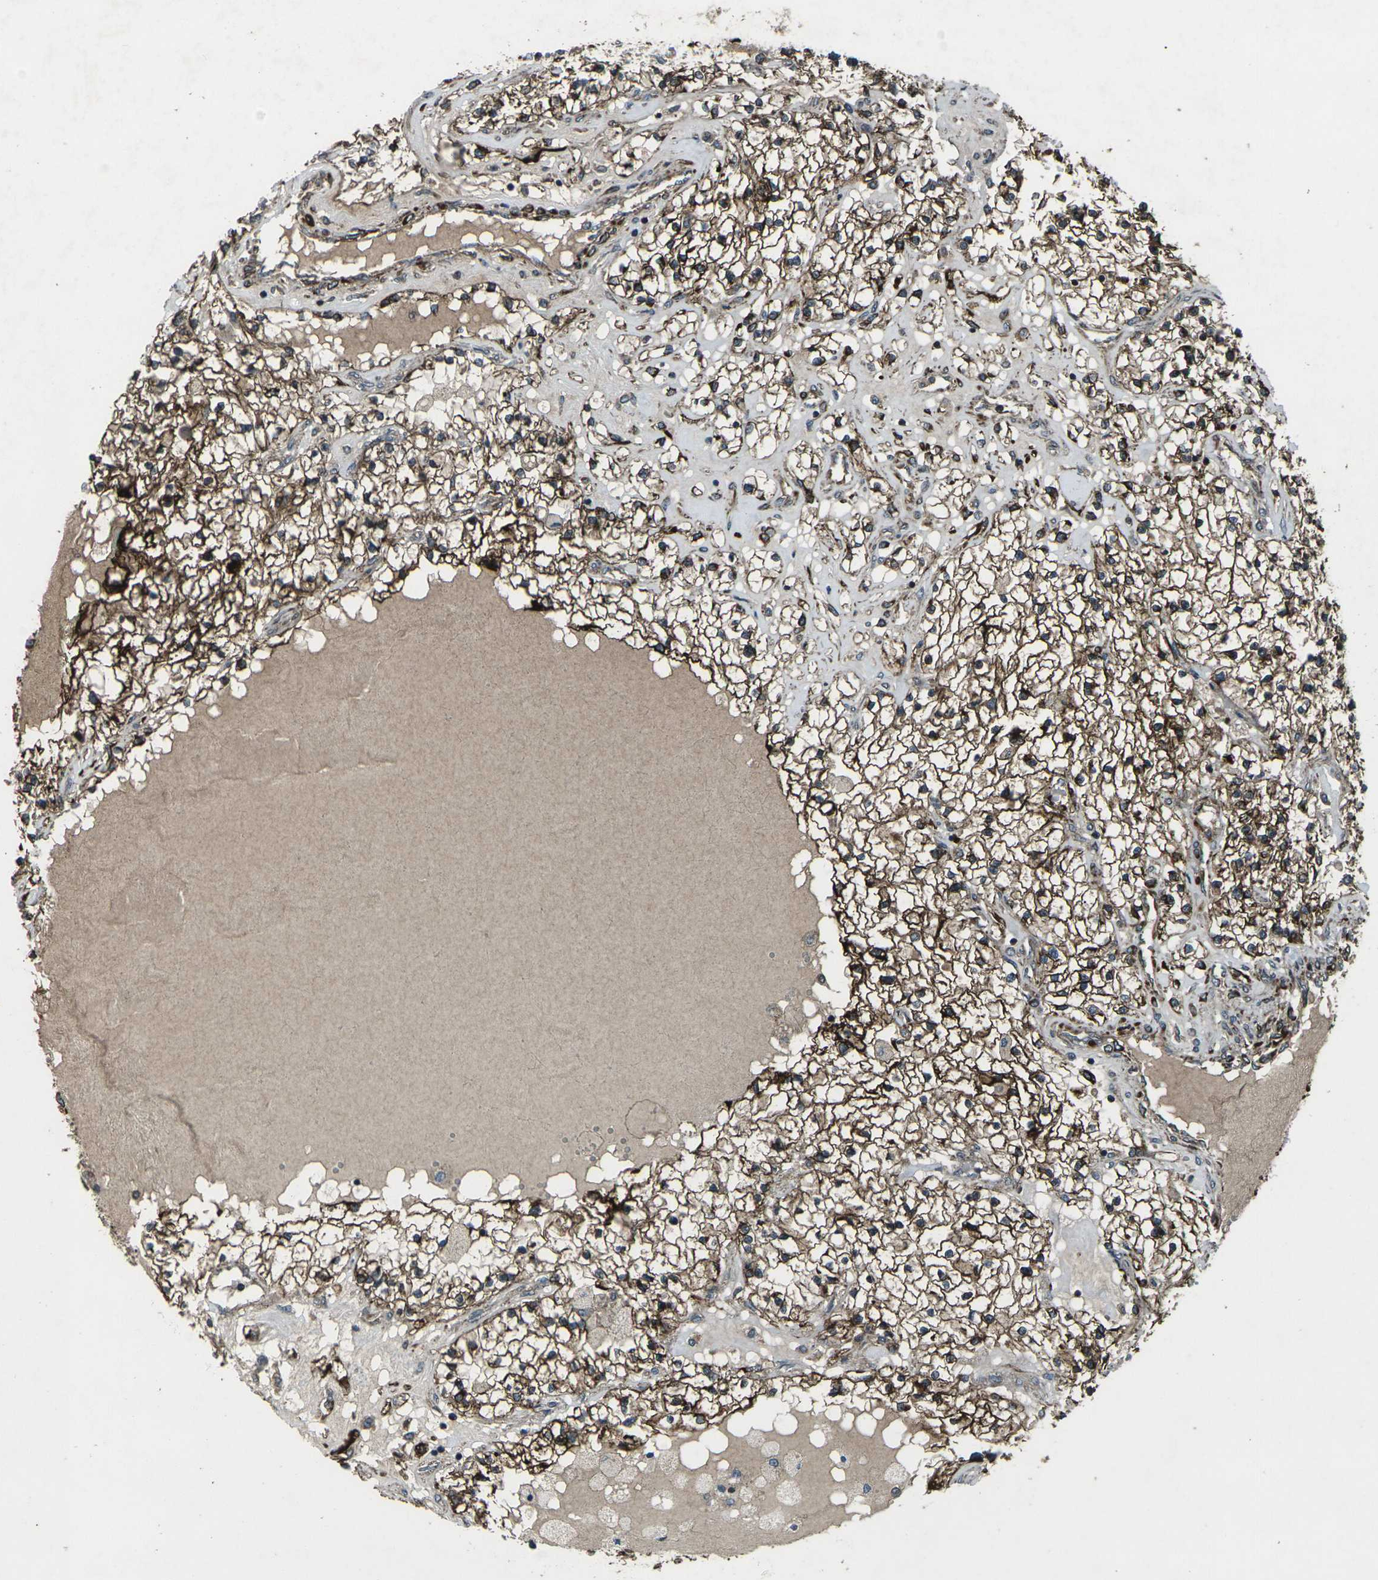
{"staining": {"intensity": "strong", "quantity": ">75%", "location": "cytoplasmic/membranous"}, "tissue": "renal cancer", "cell_type": "Tumor cells", "image_type": "cancer", "snomed": [{"axis": "morphology", "description": "Adenocarcinoma, NOS"}, {"axis": "topography", "description": "Kidney"}], "caption": "IHC of human renal cancer displays high levels of strong cytoplasmic/membranous expression in approximately >75% of tumor cells.", "gene": "LSMEM1", "patient": {"sex": "male", "age": 68}}